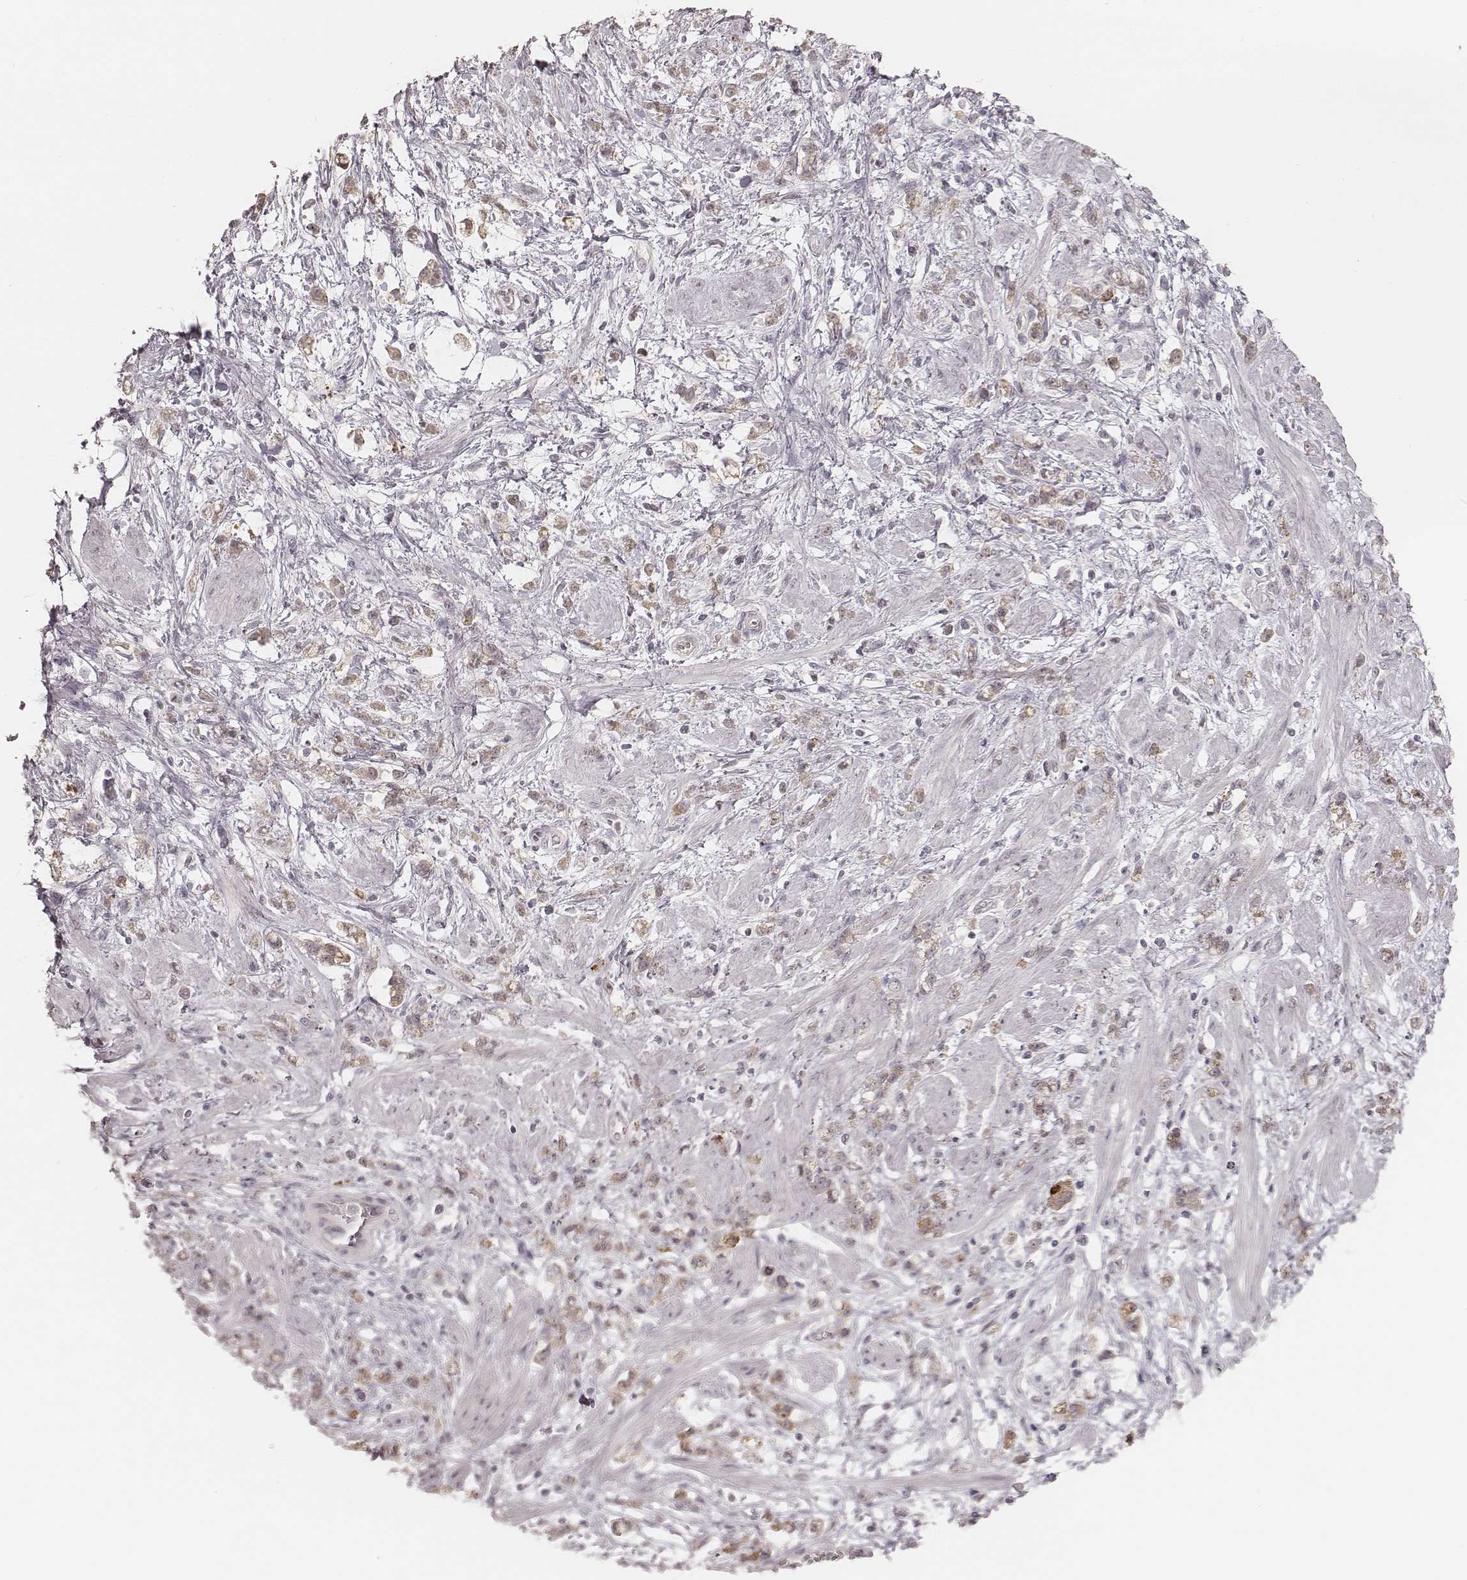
{"staining": {"intensity": "negative", "quantity": "none", "location": "none"}, "tissue": "stomach cancer", "cell_type": "Tumor cells", "image_type": "cancer", "snomed": [{"axis": "morphology", "description": "Adenocarcinoma, NOS"}, {"axis": "topography", "description": "Stomach"}], "caption": "IHC micrograph of adenocarcinoma (stomach) stained for a protein (brown), which demonstrates no positivity in tumor cells. (DAB IHC with hematoxylin counter stain).", "gene": "ACACB", "patient": {"sex": "female", "age": 60}}